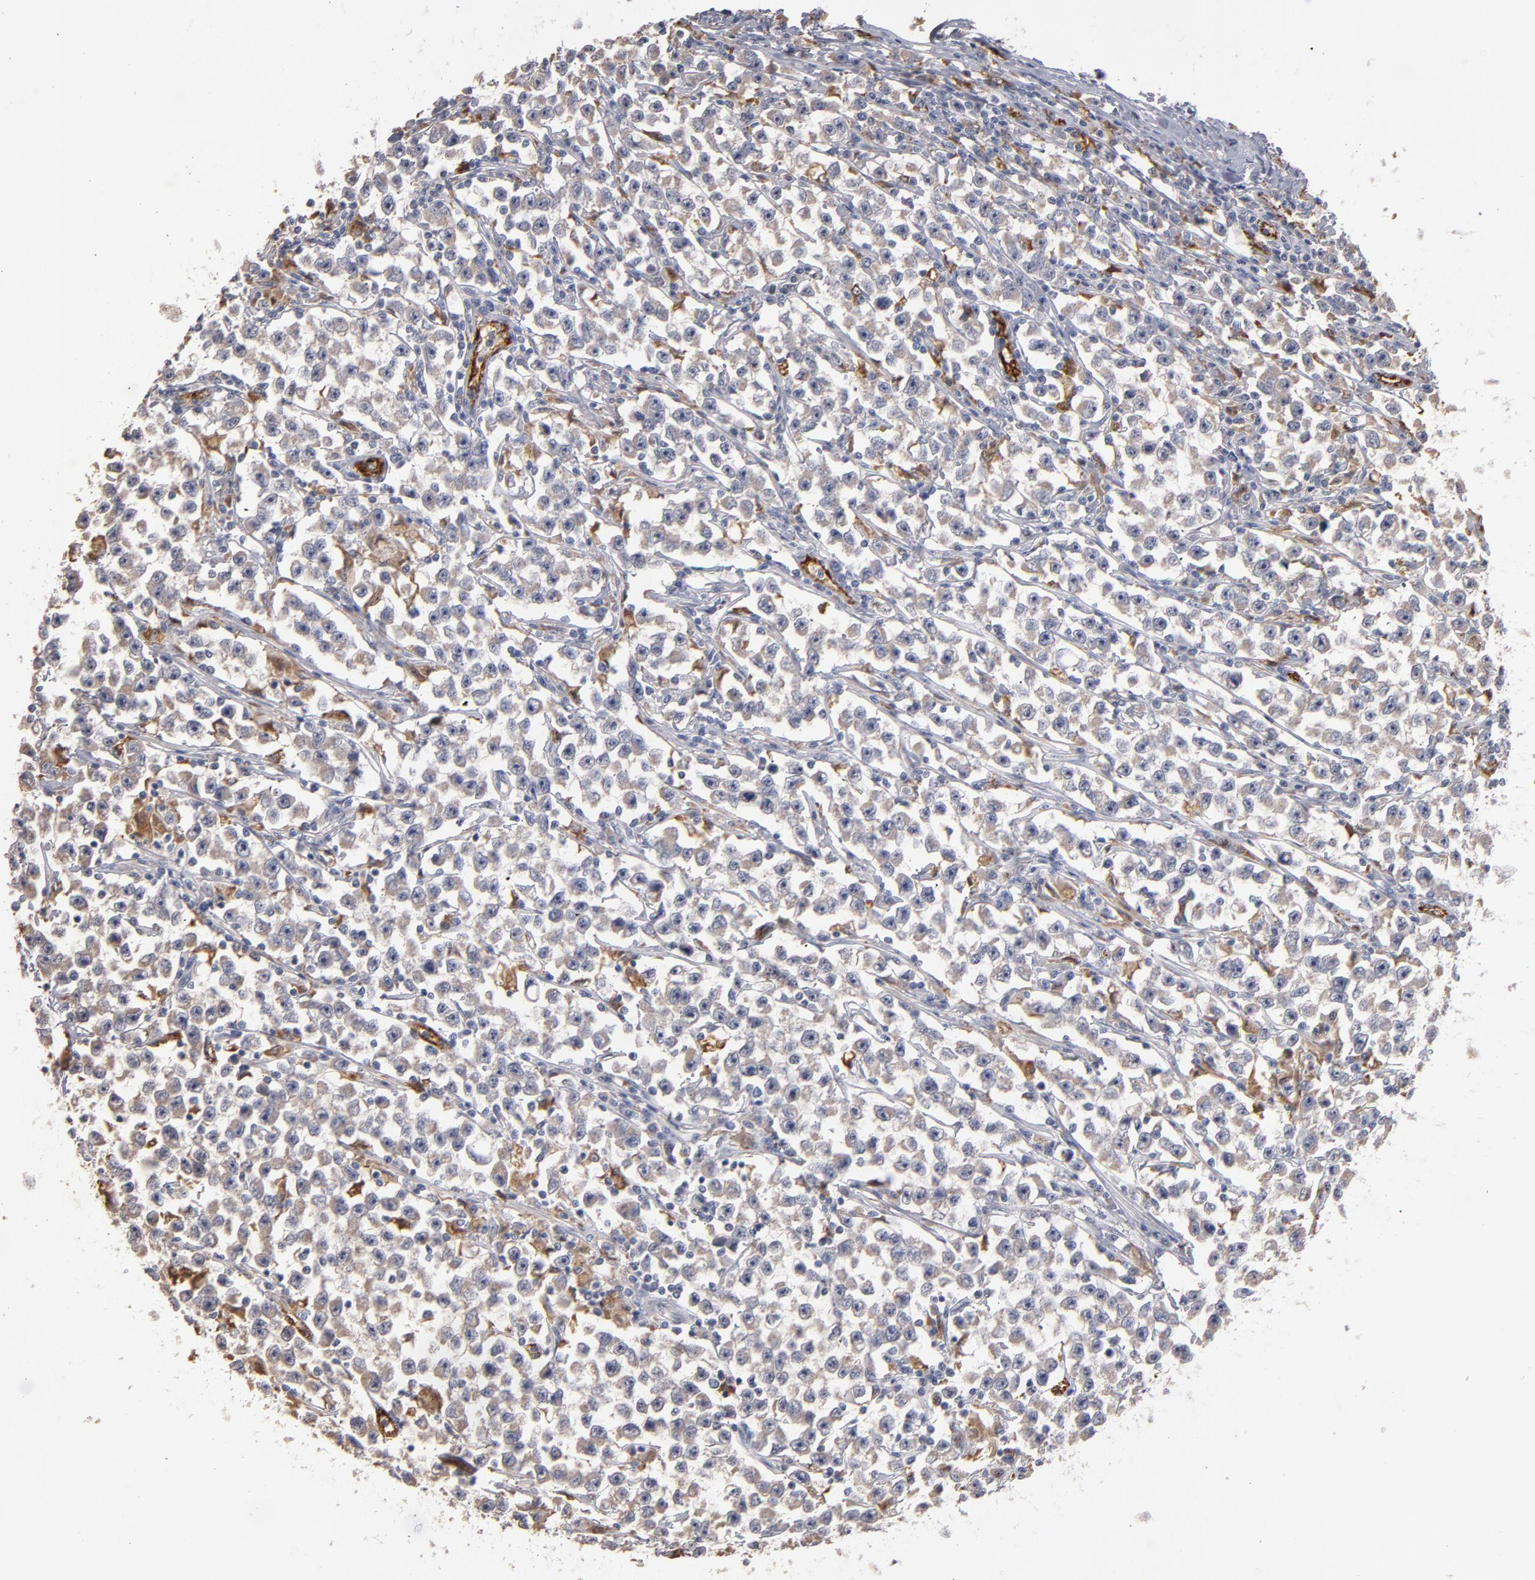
{"staining": {"intensity": "weak", "quantity": "<25%", "location": "cytoplasmic/membranous"}, "tissue": "testis cancer", "cell_type": "Tumor cells", "image_type": "cancer", "snomed": [{"axis": "morphology", "description": "Seminoma, NOS"}, {"axis": "topography", "description": "Testis"}], "caption": "This is an immunohistochemistry photomicrograph of testis cancer. There is no expression in tumor cells.", "gene": "SELP", "patient": {"sex": "male", "age": 33}}